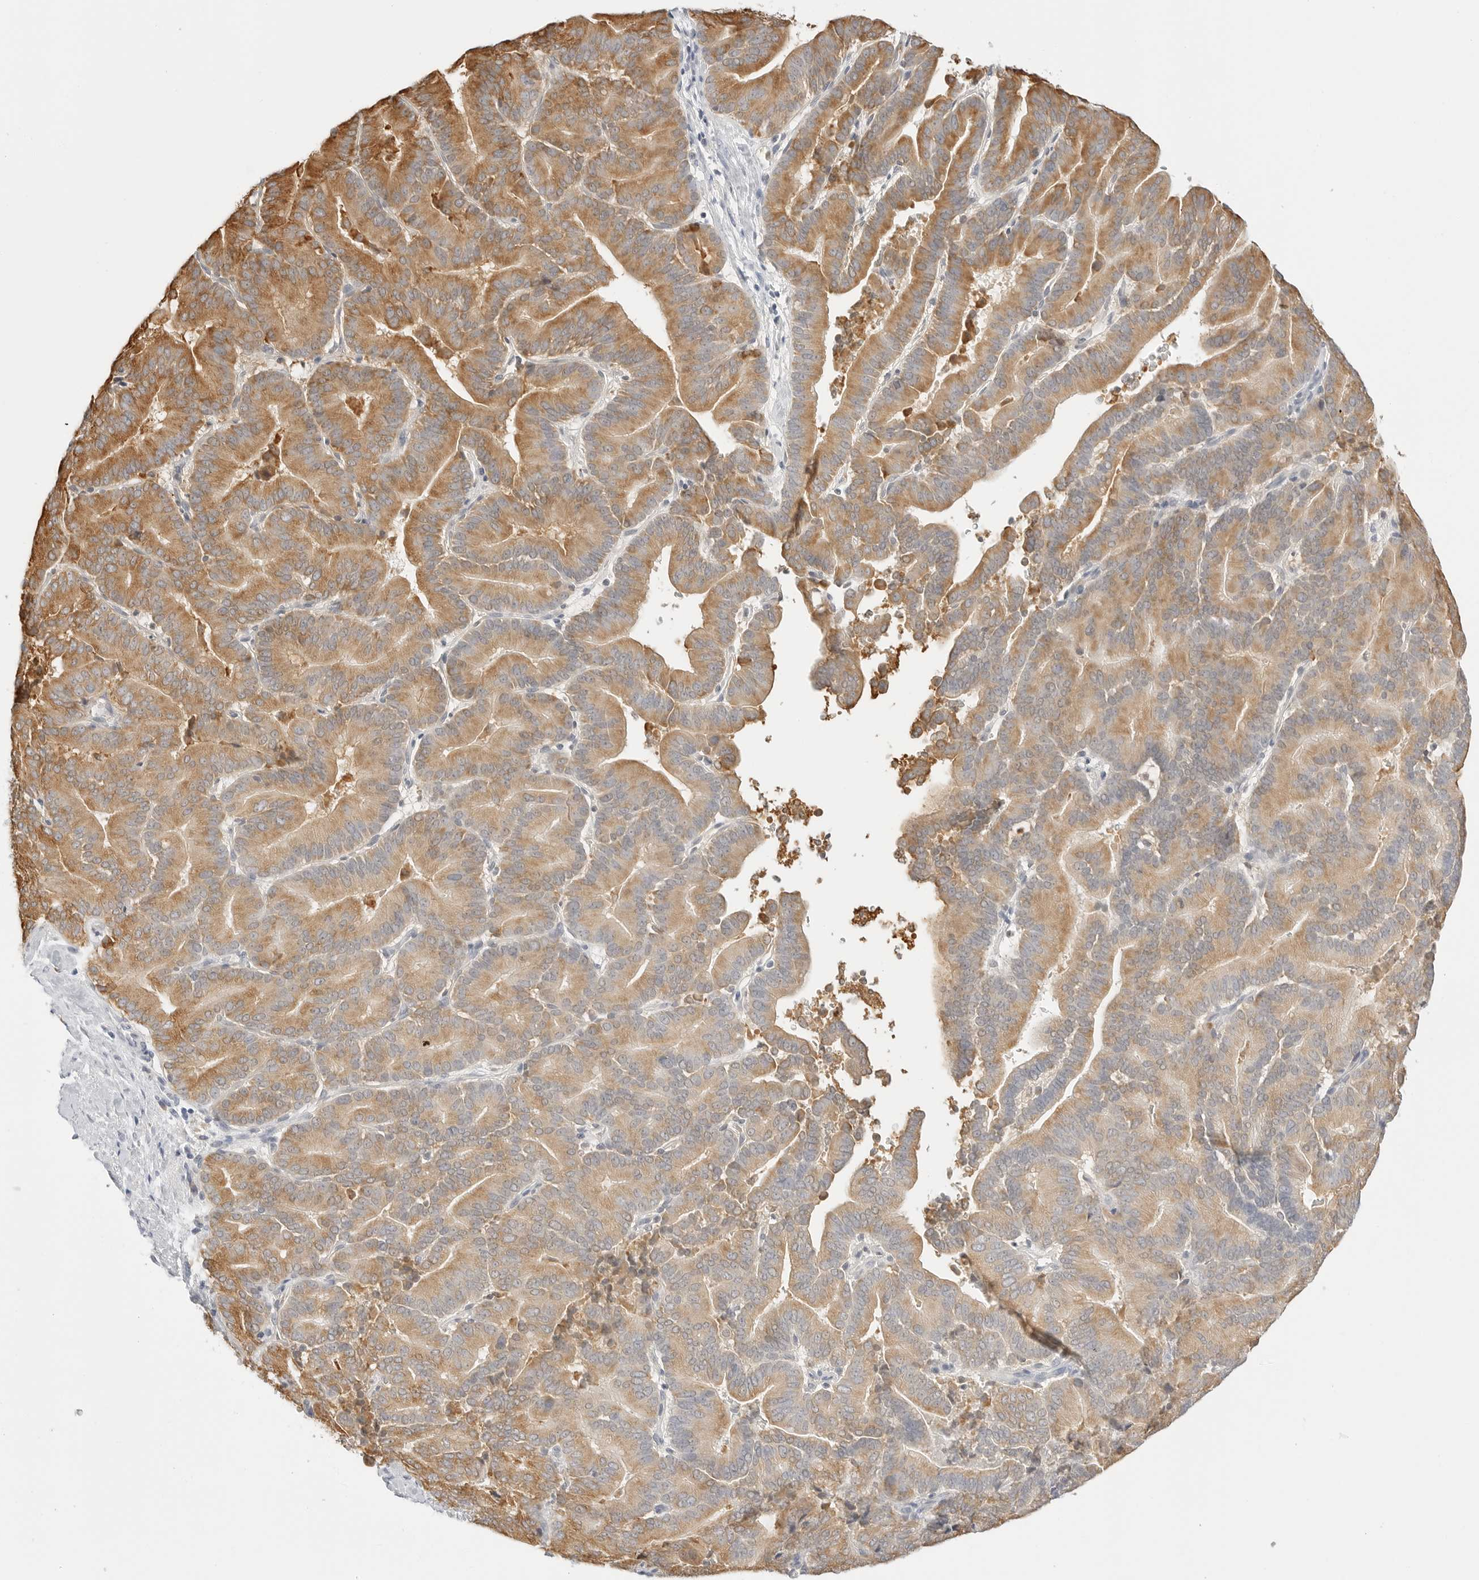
{"staining": {"intensity": "moderate", "quantity": ">75%", "location": "cytoplasmic/membranous"}, "tissue": "liver cancer", "cell_type": "Tumor cells", "image_type": "cancer", "snomed": [{"axis": "morphology", "description": "Cholangiocarcinoma"}, {"axis": "topography", "description": "Liver"}], "caption": "This photomicrograph demonstrates immunohistochemistry staining of human liver cancer, with medium moderate cytoplasmic/membranous staining in about >75% of tumor cells.", "gene": "THEM4", "patient": {"sex": "female", "age": 75}}